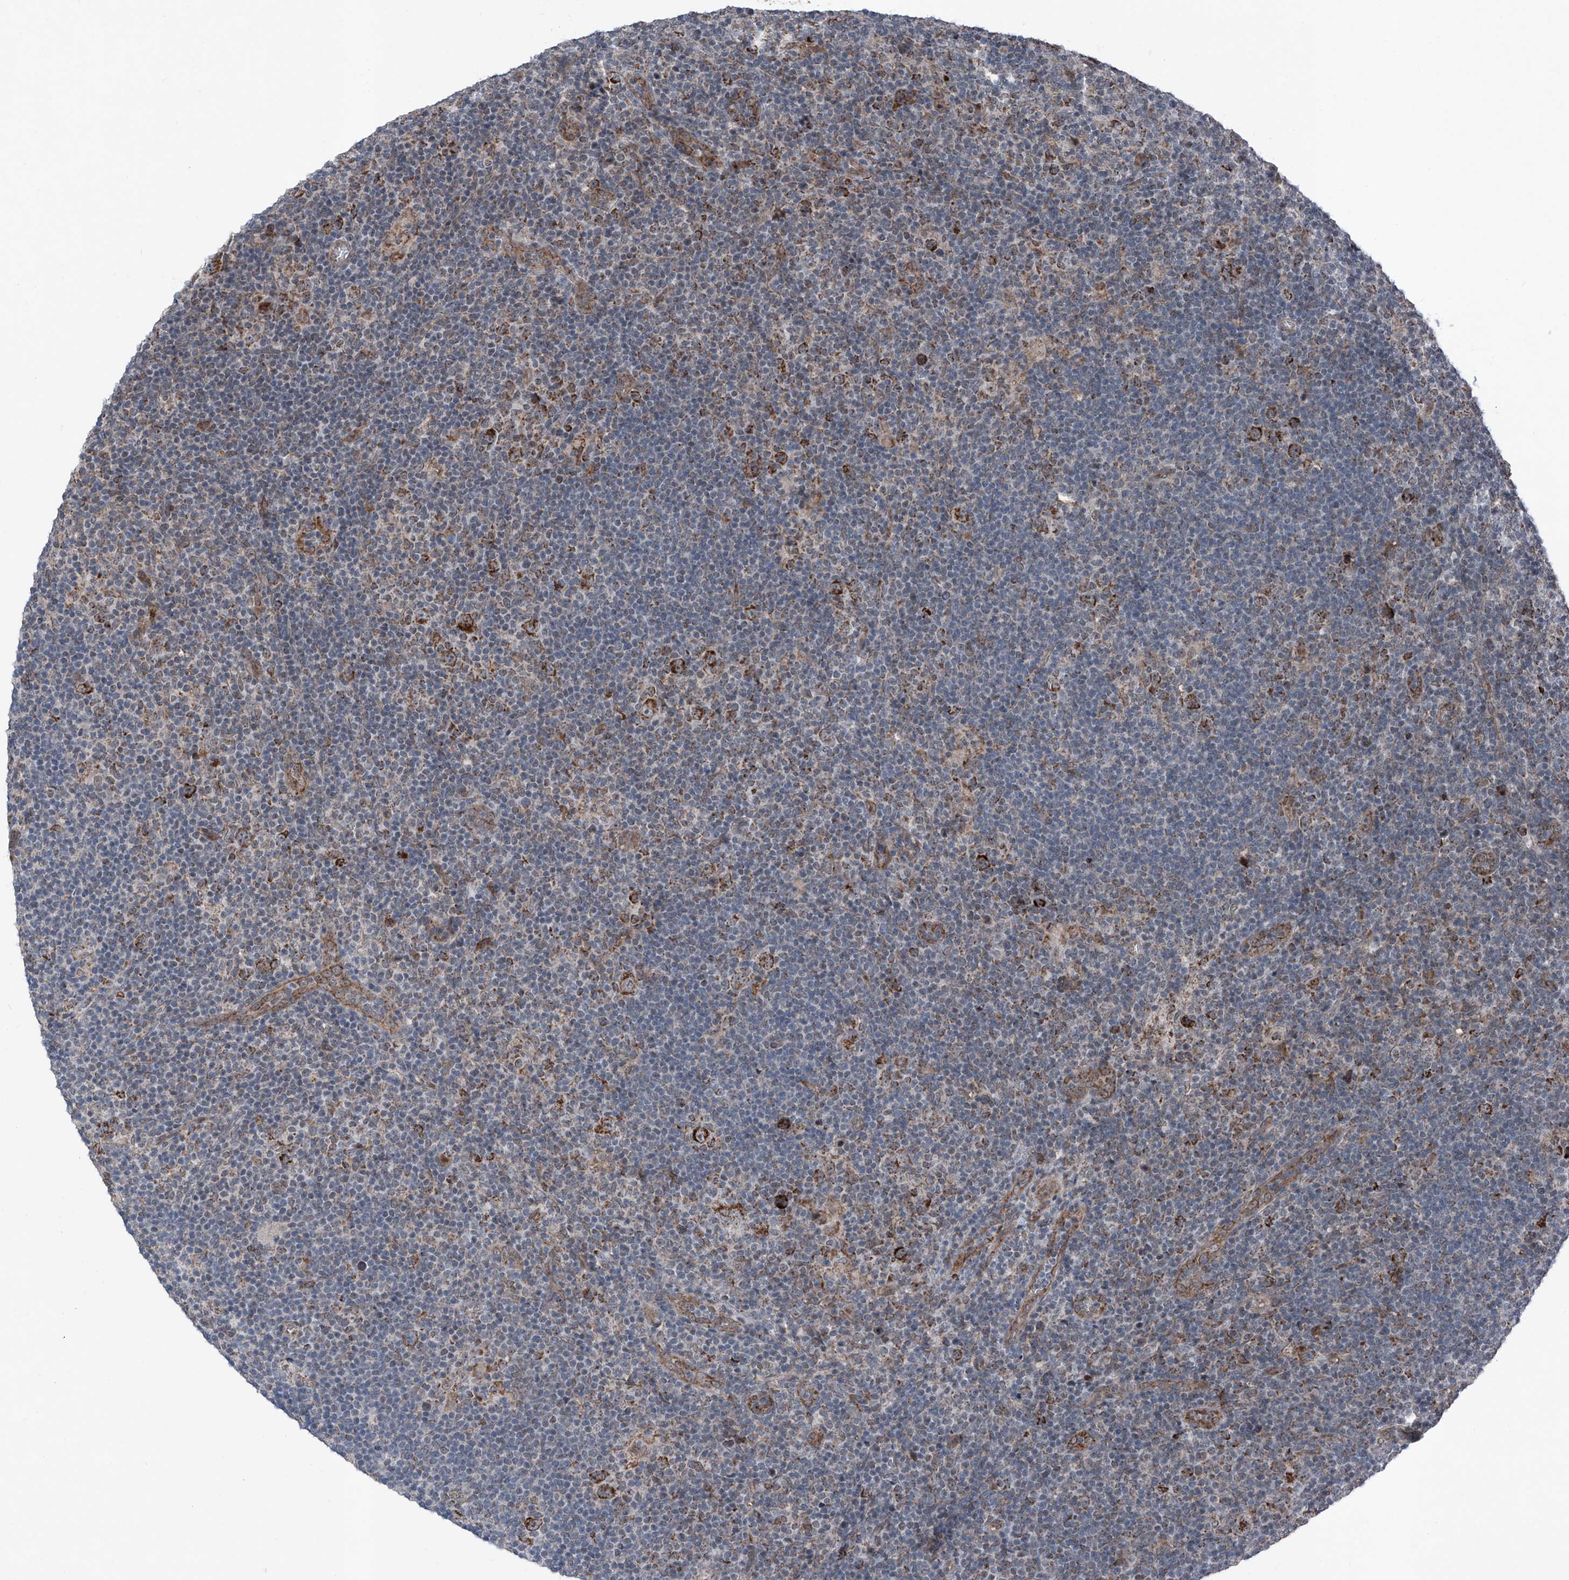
{"staining": {"intensity": "strong", "quantity": ">75%", "location": "cytoplasmic/membranous"}, "tissue": "lymphoma", "cell_type": "Tumor cells", "image_type": "cancer", "snomed": [{"axis": "morphology", "description": "Hodgkin's disease, NOS"}, {"axis": "topography", "description": "Lymph node"}], "caption": "IHC image of neoplastic tissue: human lymphoma stained using immunohistochemistry (IHC) exhibits high levels of strong protein expression localized specifically in the cytoplasmic/membranous of tumor cells, appearing as a cytoplasmic/membranous brown color.", "gene": "COA7", "patient": {"sex": "female", "age": 57}}